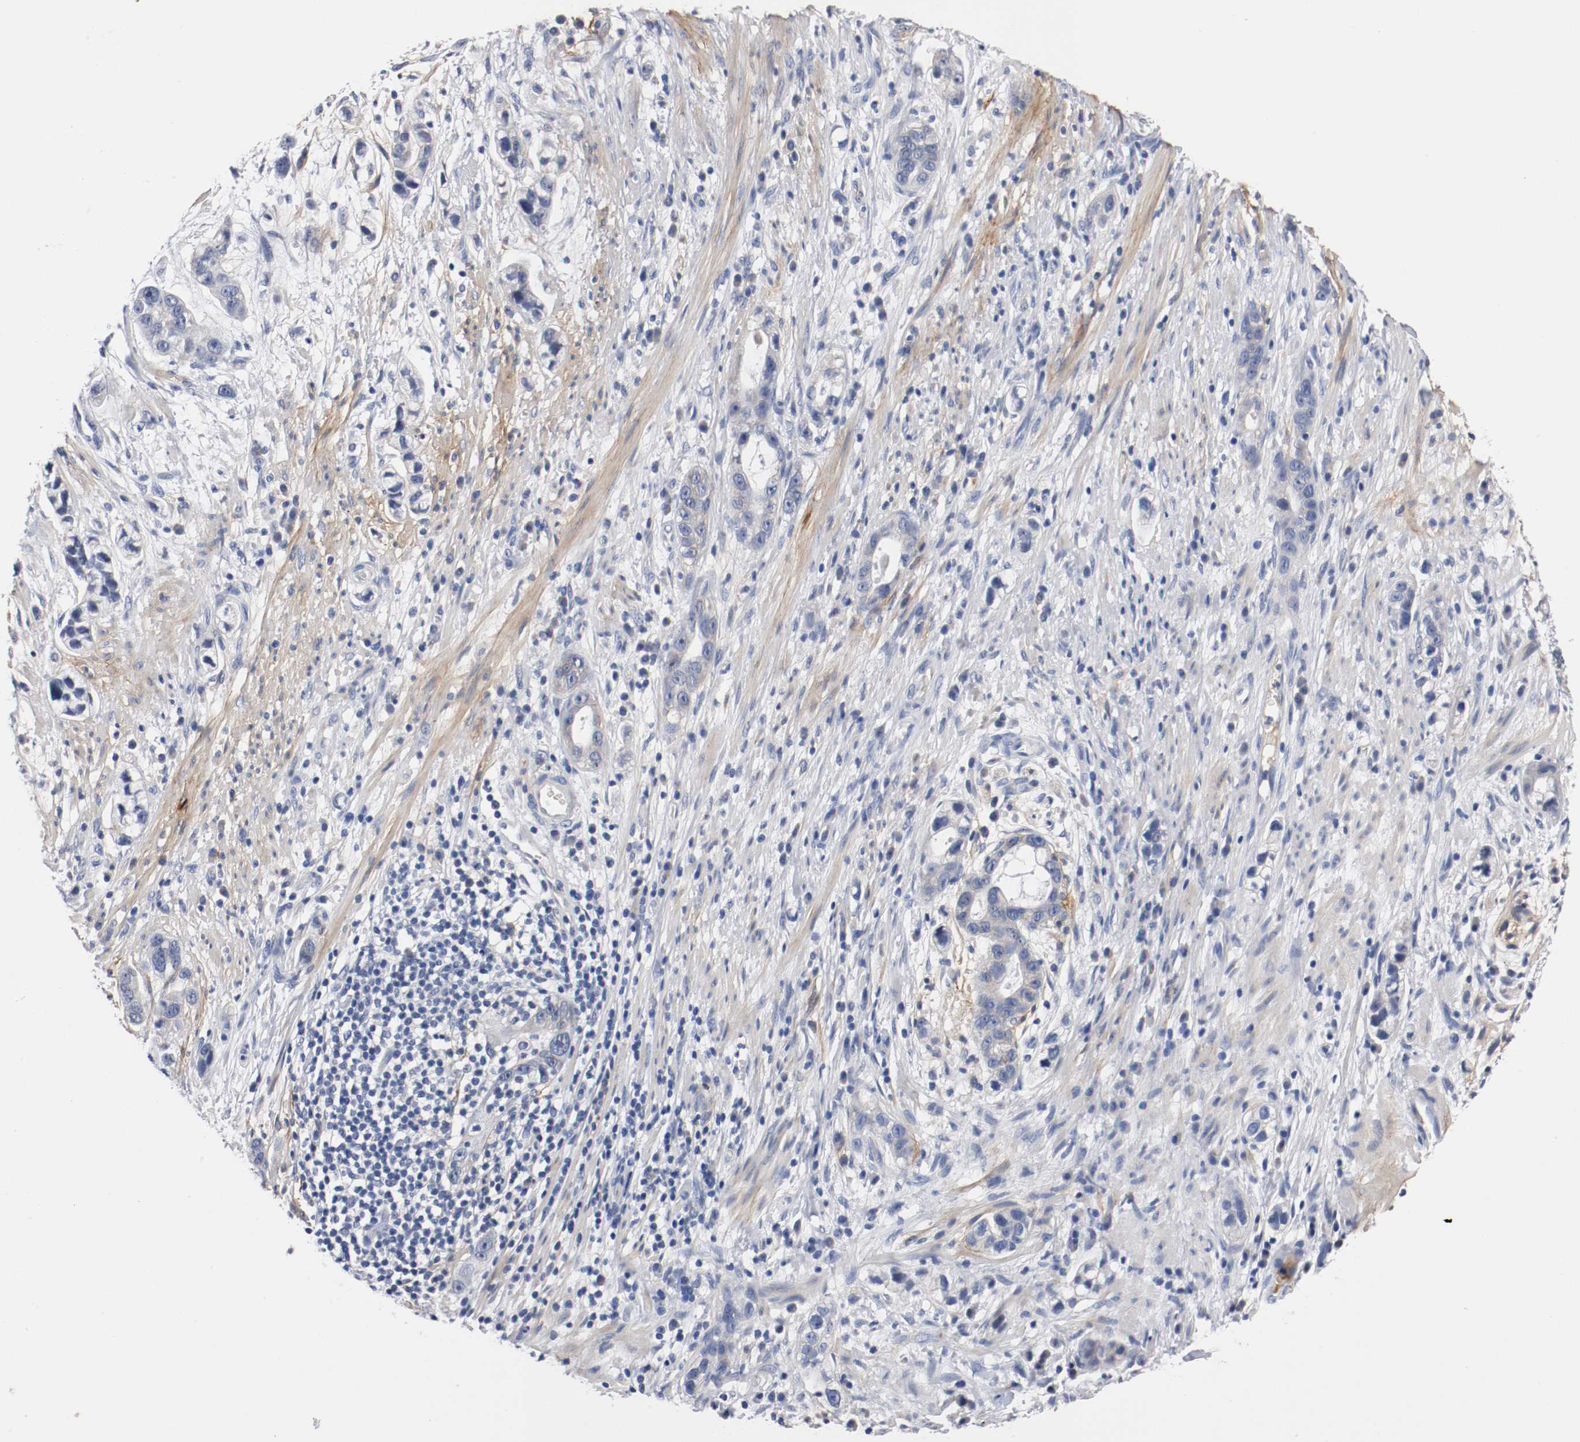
{"staining": {"intensity": "weak", "quantity": "25%-75%", "location": "cytoplasmic/membranous"}, "tissue": "stomach cancer", "cell_type": "Tumor cells", "image_type": "cancer", "snomed": [{"axis": "morphology", "description": "Adenocarcinoma, NOS"}, {"axis": "topography", "description": "Stomach, lower"}], "caption": "Weak cytoplasmic/membranous expression is appreciated in about 25%-75% of tumor cells in adenocarcinoma (stomach).", "gene": "TNC", "patient": {"sex": "female", "age": 93}}